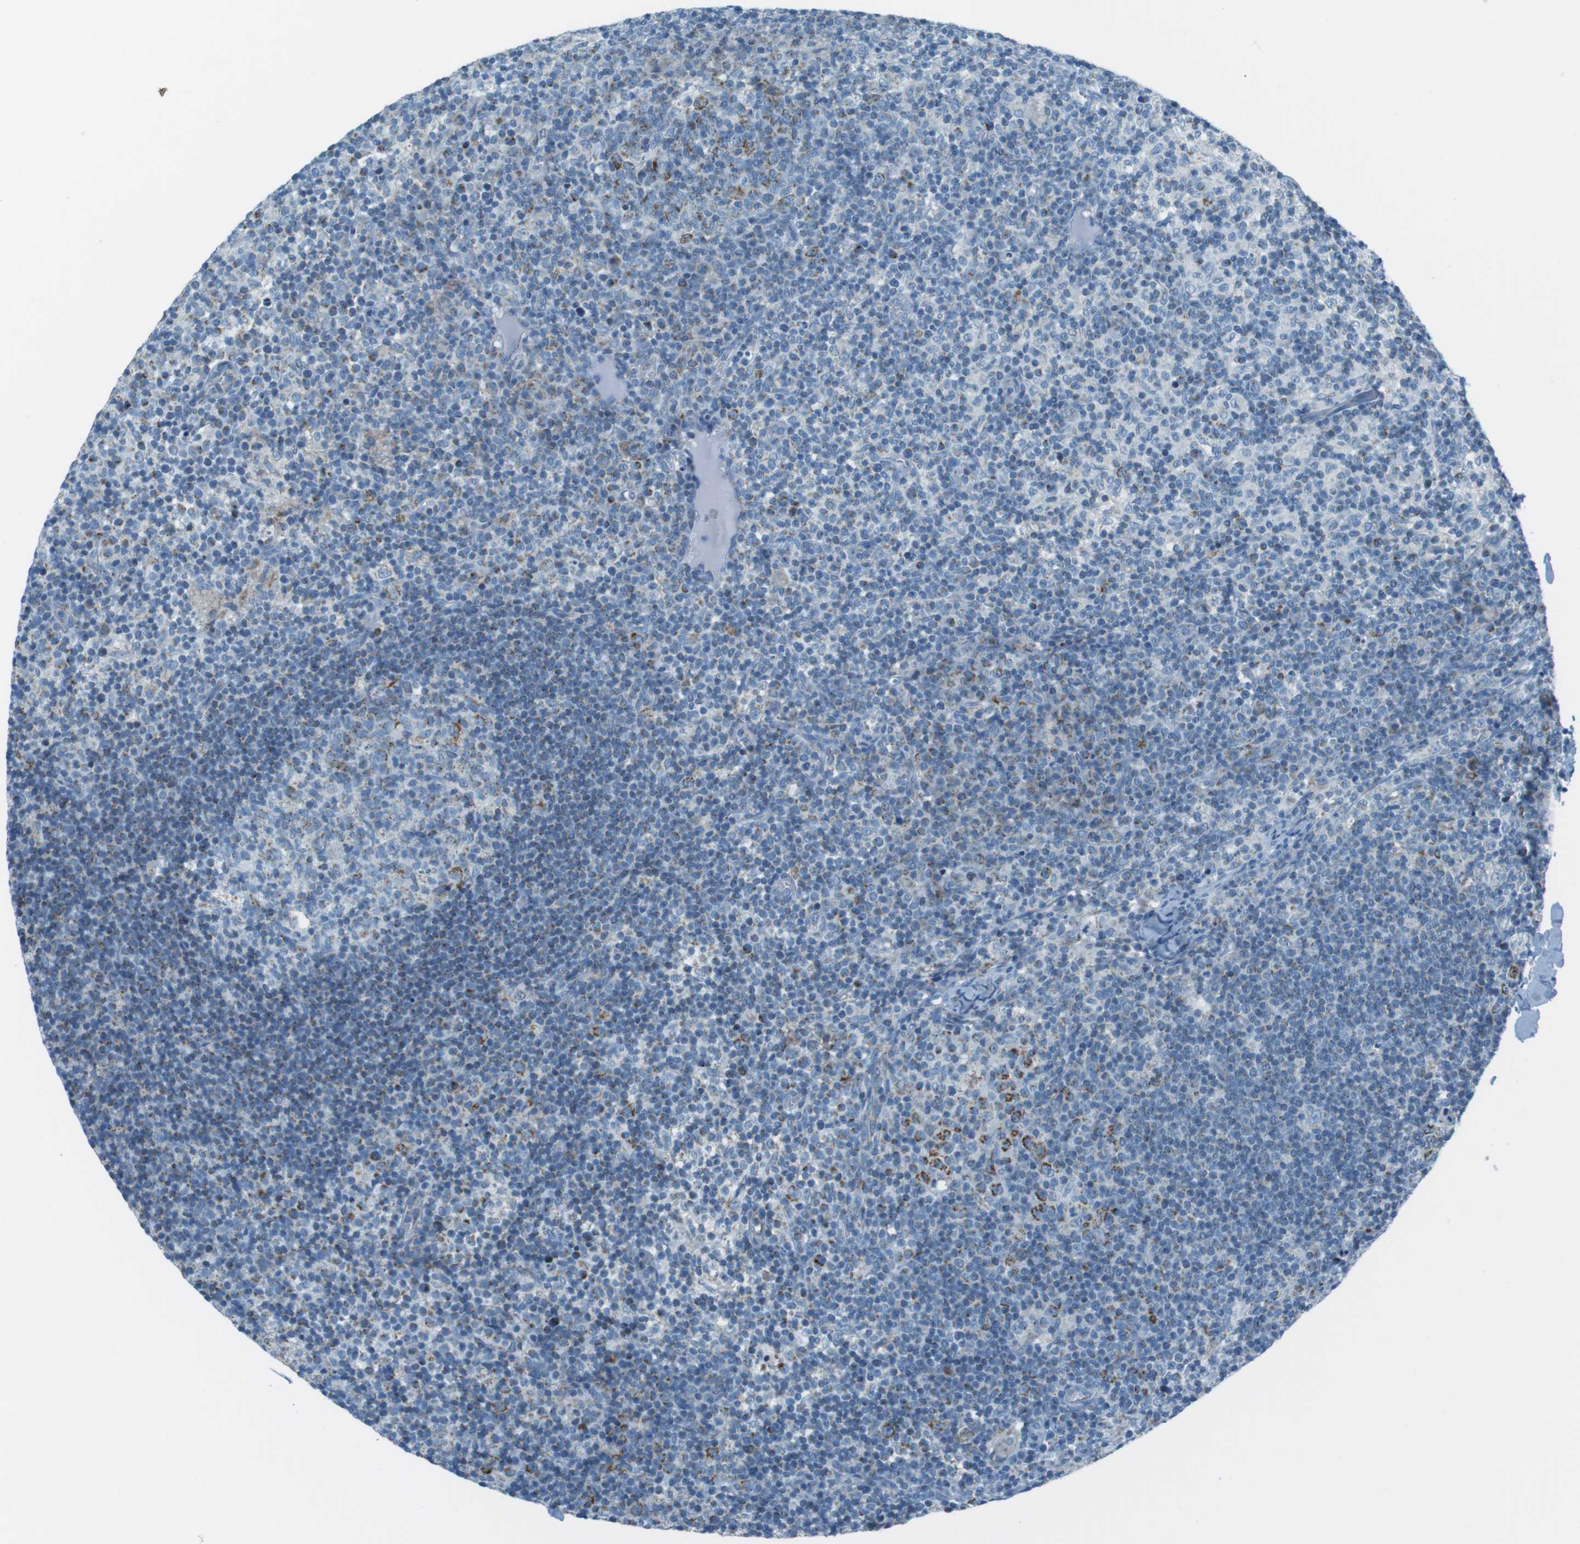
{"staining": {"intensity": "weak", "quantity": "<25%", "location": "cytoplasmic/membranous"}, "tissue": "lymph node", "cell_type": "Germinal center cells", "image_type": "normal", "snomed": [{"axis": "morphology", "description": "Normal tissue, NOS"}, {"axis": "morphology", "description": "Inflammation, NOS"}, {"axis": "topography", "description": "Lymph node"}], "caption": "This is a histopathology image of immunohistochemistry (IHC) staining of normal lymph node, which shows no staining in germinal center cells. The staining was performed using DAB to visualize the protein expression in brown, while the nuclei were stained in blue with hematoxylin (Magnification: 20x).", "gene": "DNAJA3", "patient": {"sex": "male", "age": 55}}